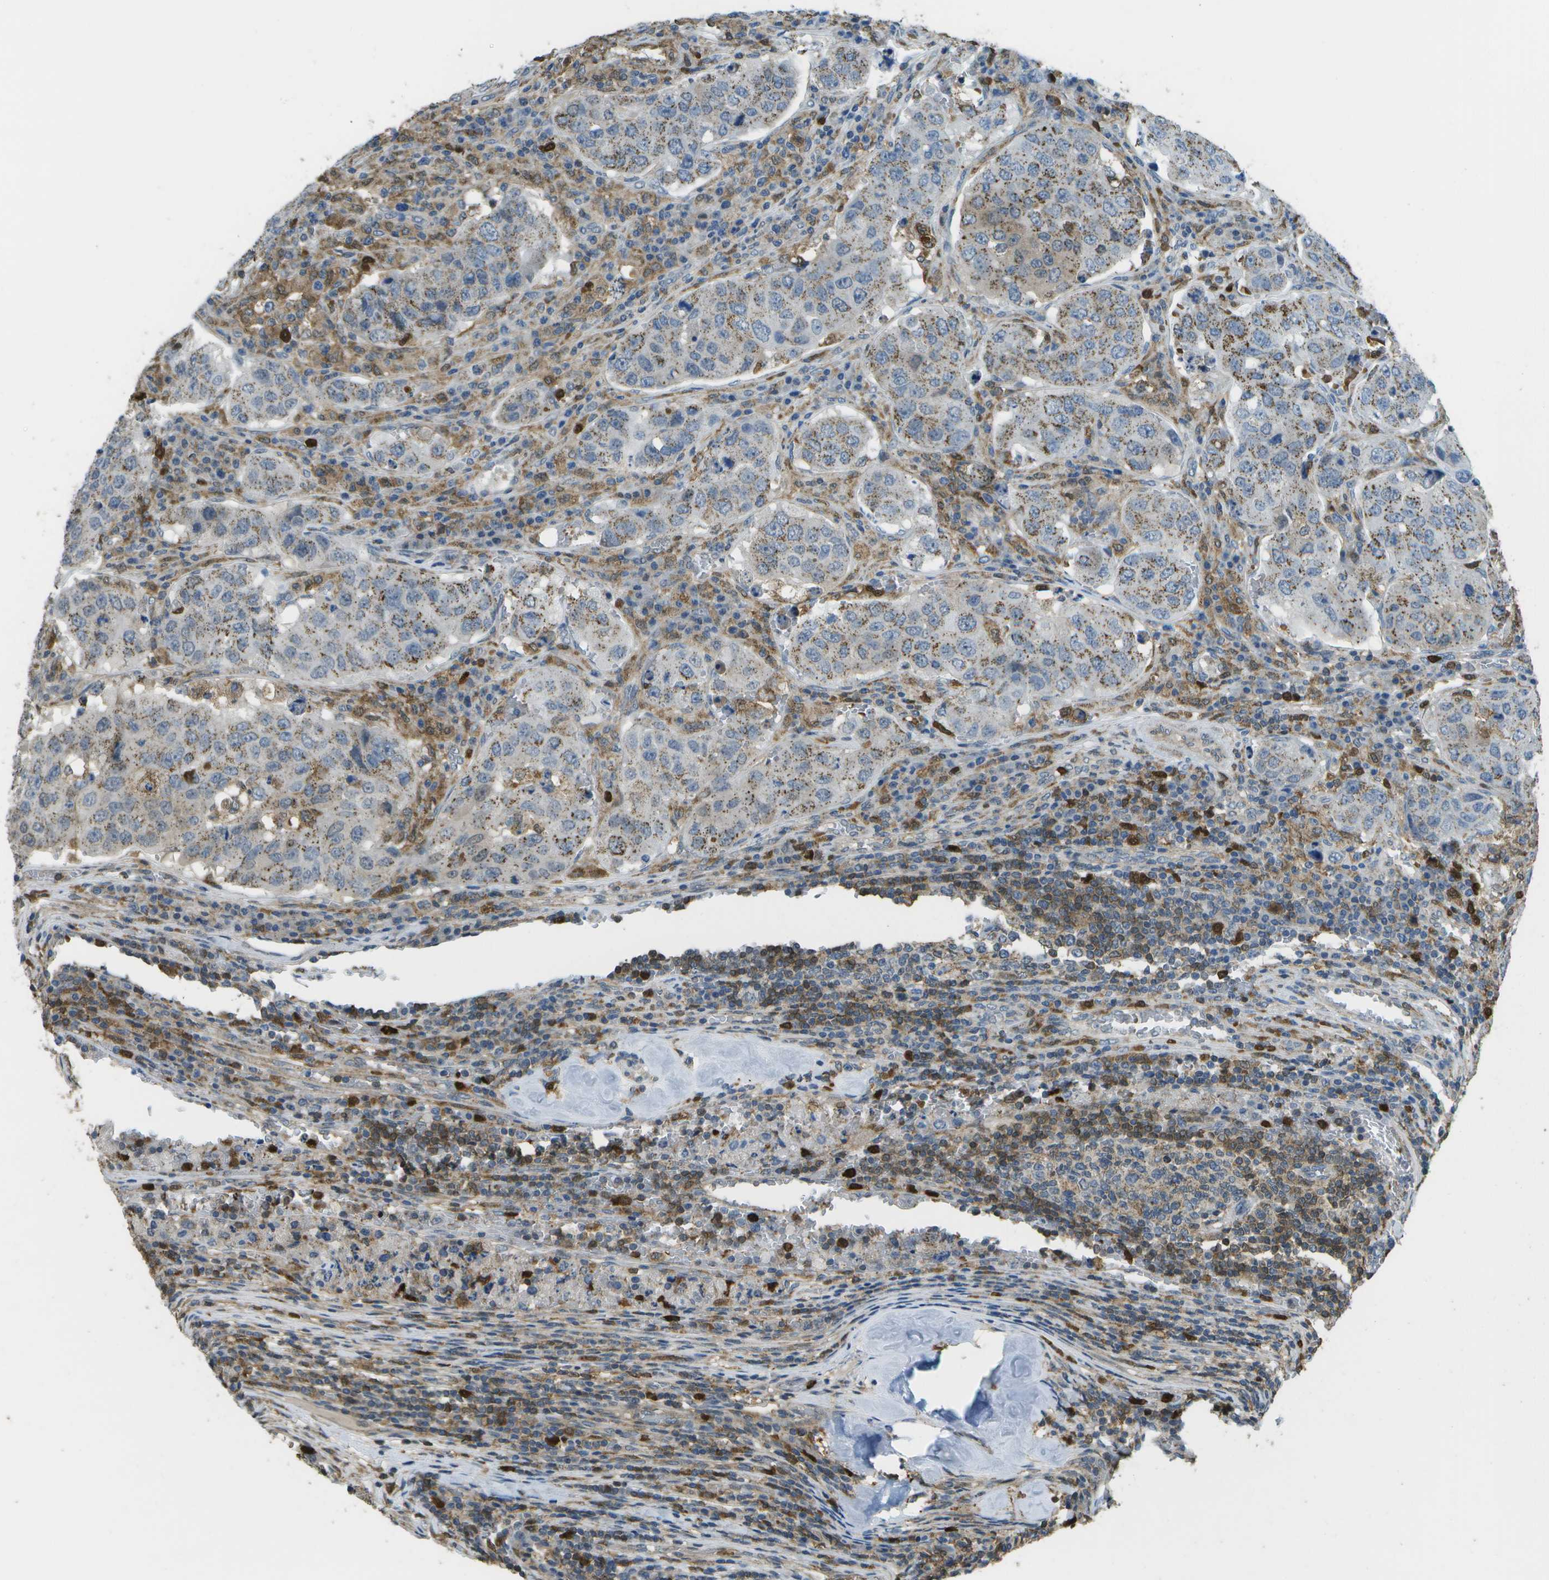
{"staining": {"intensity": "moderate", "quantity": ">75%", "location": "cytoplasmic/membranous"}, "tissue": "urothelial cancer", "cell_type": "Tumor cells", "image_type": "cancer", "snomed": [{"axis": "morphology", "description": "Urothelial carcinoma, High grade"}, {"axis": "topography", "description": "Lymph node"}, {"axis": "topography", "description": "Urinary bladder"}], "caption": "Protein expression analysis of high-grade urothelial carcinoma displays moderate cytoplasmic/membranous staining in approximately >75% of tumor cells.", "gene": "CACHD1", "patient": {"sex": "male", "age": 51}}